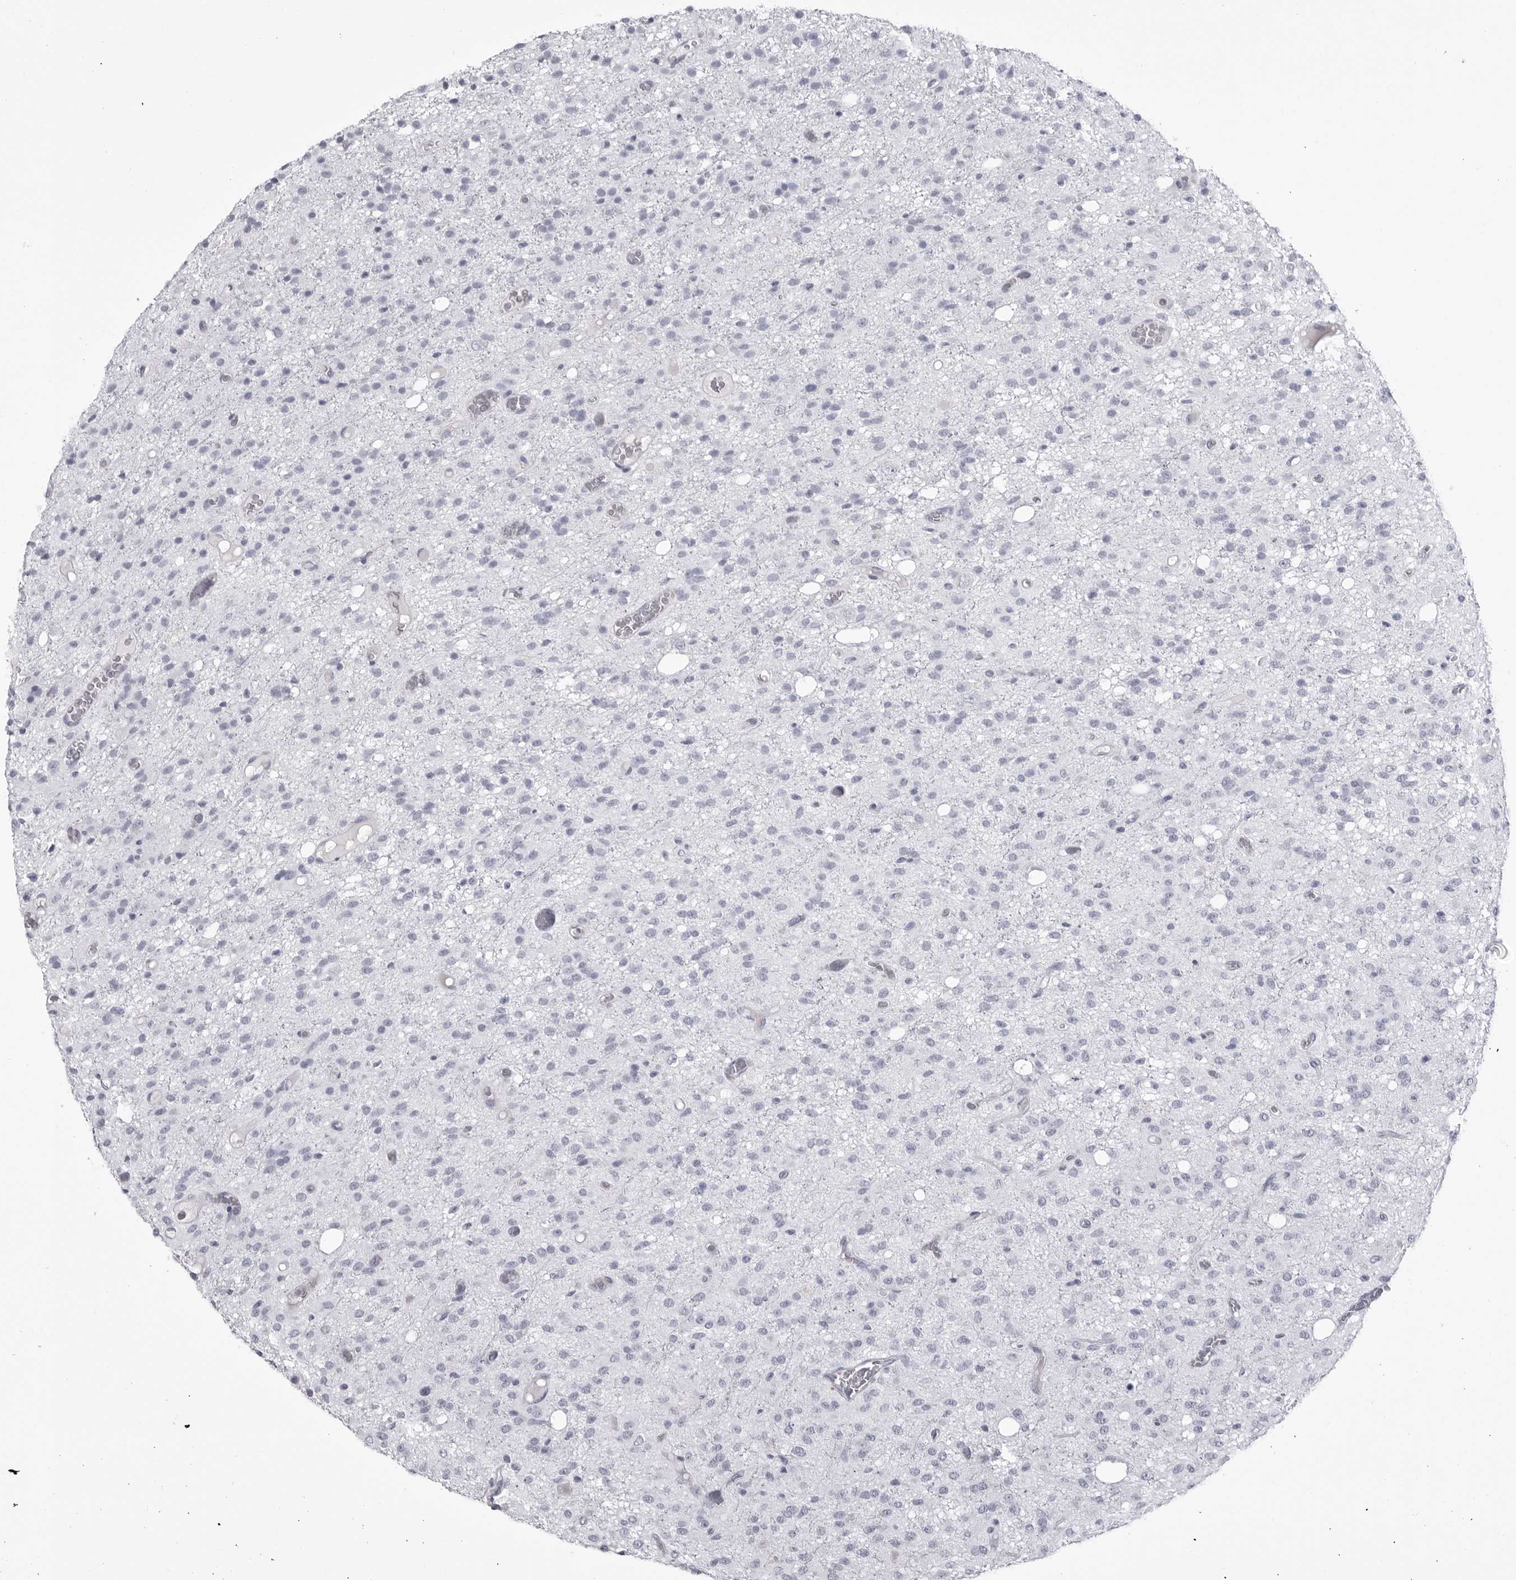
{"staining": {"intensity": "negative", "quantity": "none", "location": "none"}, "tissue": "glioma", "cell_type": "Tumor cells", "image_type": "cancer", "snomed": [{"axis": "morphology", "description": "Glioma, malignant, High grade"}, {"axis": "topography", "description": "Brain"}], "caption": "High magnification brightfield microscopy of high-grade glioma (malignant) stained with DAB (3,3'-diaminobenzidine) (brown) and counterstained with hematoxylin (blue): tumor cells show no significant expression. (DAB immunohistochemistry with hematoxylin counter stain).", "gene": "COL26A1", "patient": {"sex": "female", "age": 59}}